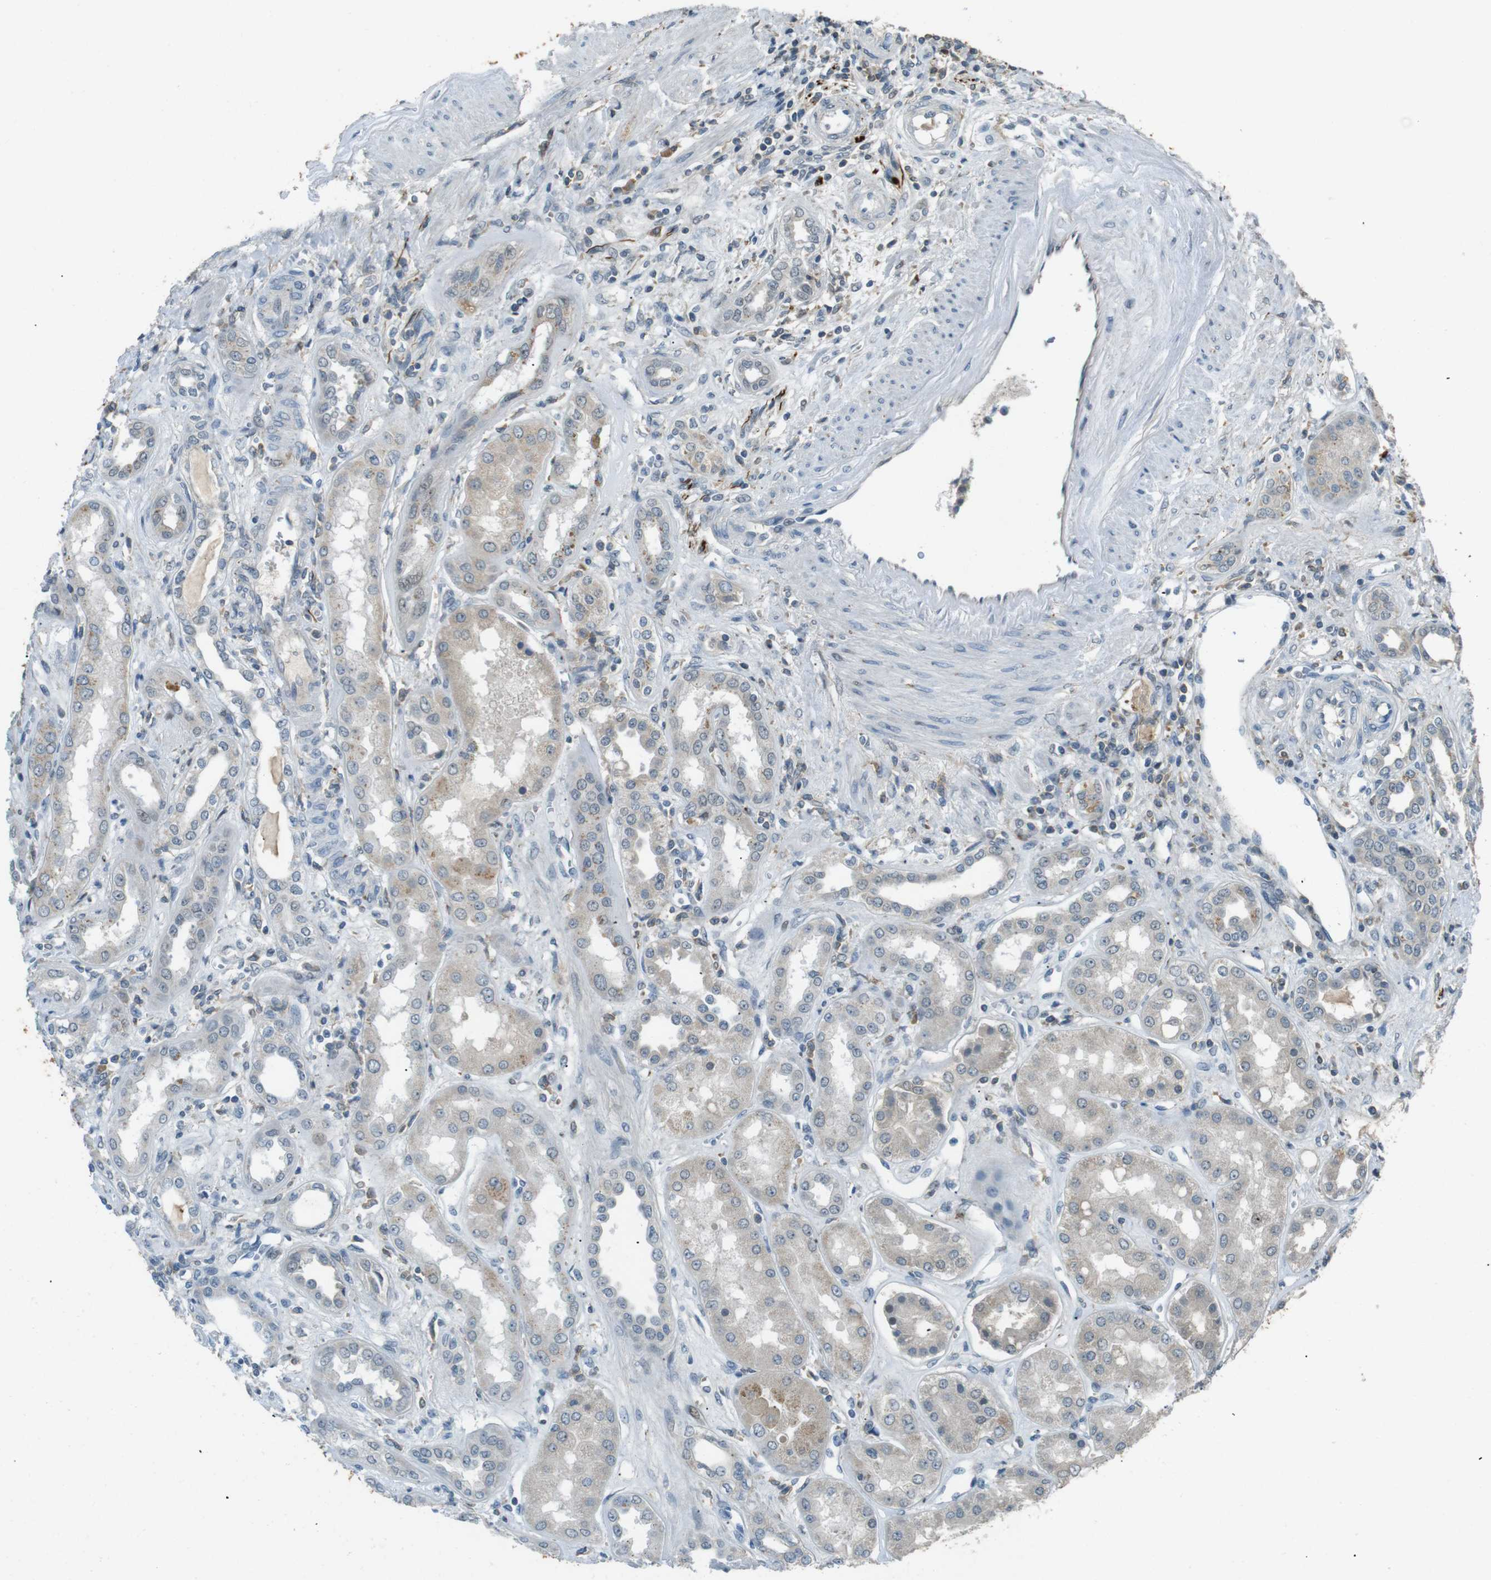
{"staining": {"intensity": "moderate", "quantity": ">75%", "location": "cytoplasmic/membranous"}, "tissue": "kidney", "cell_type": "Cells in glomeruli", "image_type": "normal", "snomed": [{"axis": "morphology", "description": "Normal tissue, NOS"}, {"axis": "topography", "description": "Kidney"}], "caption": "This is an image of immunohistochemistry (IHC) staining of unremarkable kidney, which shows moderate staining in the cytoplasmic/membranous of cells in glomeruli.", "gene": "MAGI2", "patient": {"sex": "male", "age": 59}}